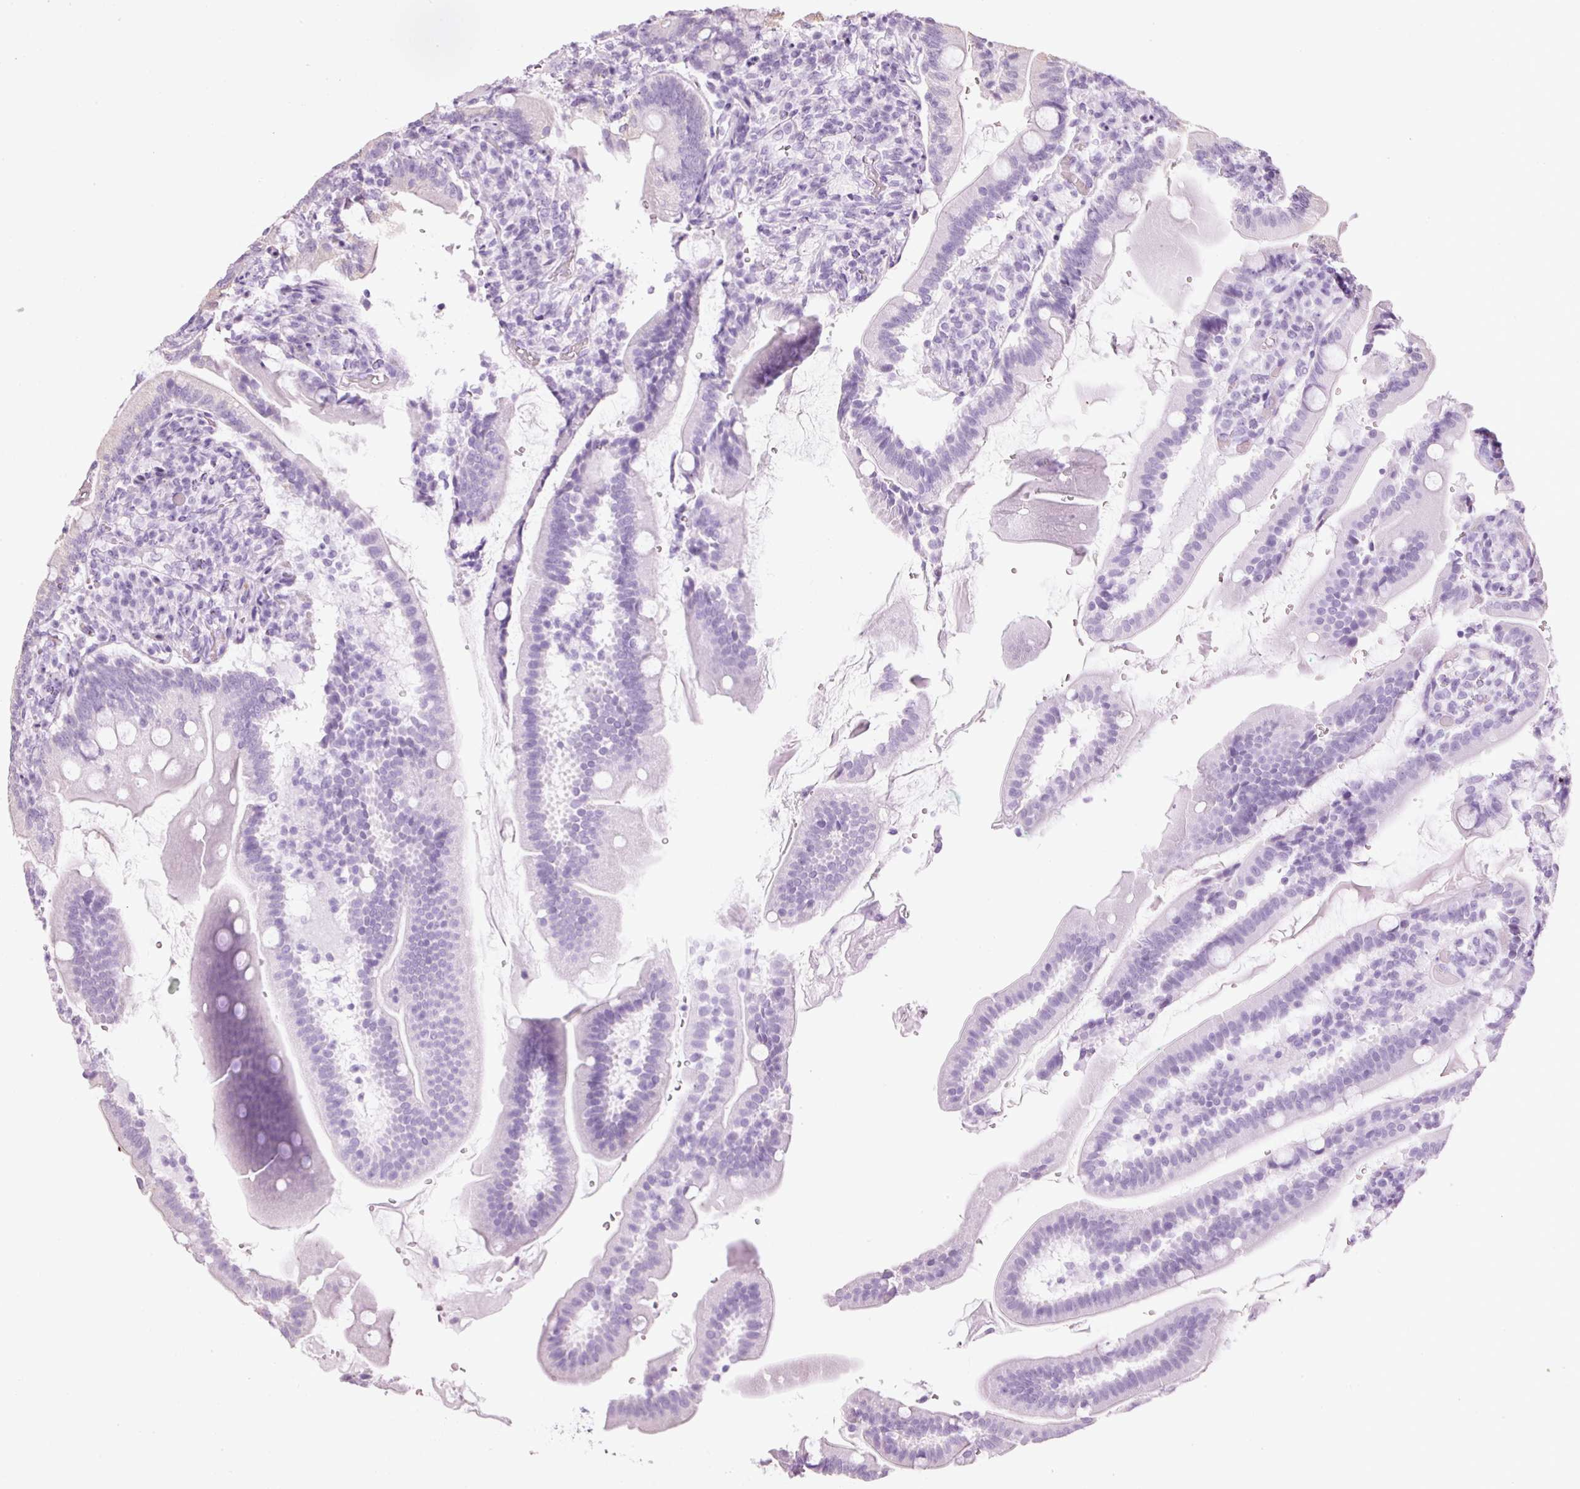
{"staining": {"intensity": "negative", "quantity": "none", "location": "none"}, "tissue": "duodenum", "cell_type": "Glandular cells", "image_type": "normal", "snomed": [{"axis": "morphology", "description": "Normal tissue, NOS"}, {"axis": "topography", "description": "Duodenum"}], "caption": "An image of human duodenum is negative for staining in glandular cells. The staining is performed using DAB brown chromogen with nuclei counter-stained in using hematoxylin.", "gene": "CARD16", "patient": {"sex": "female", "age": 67}}